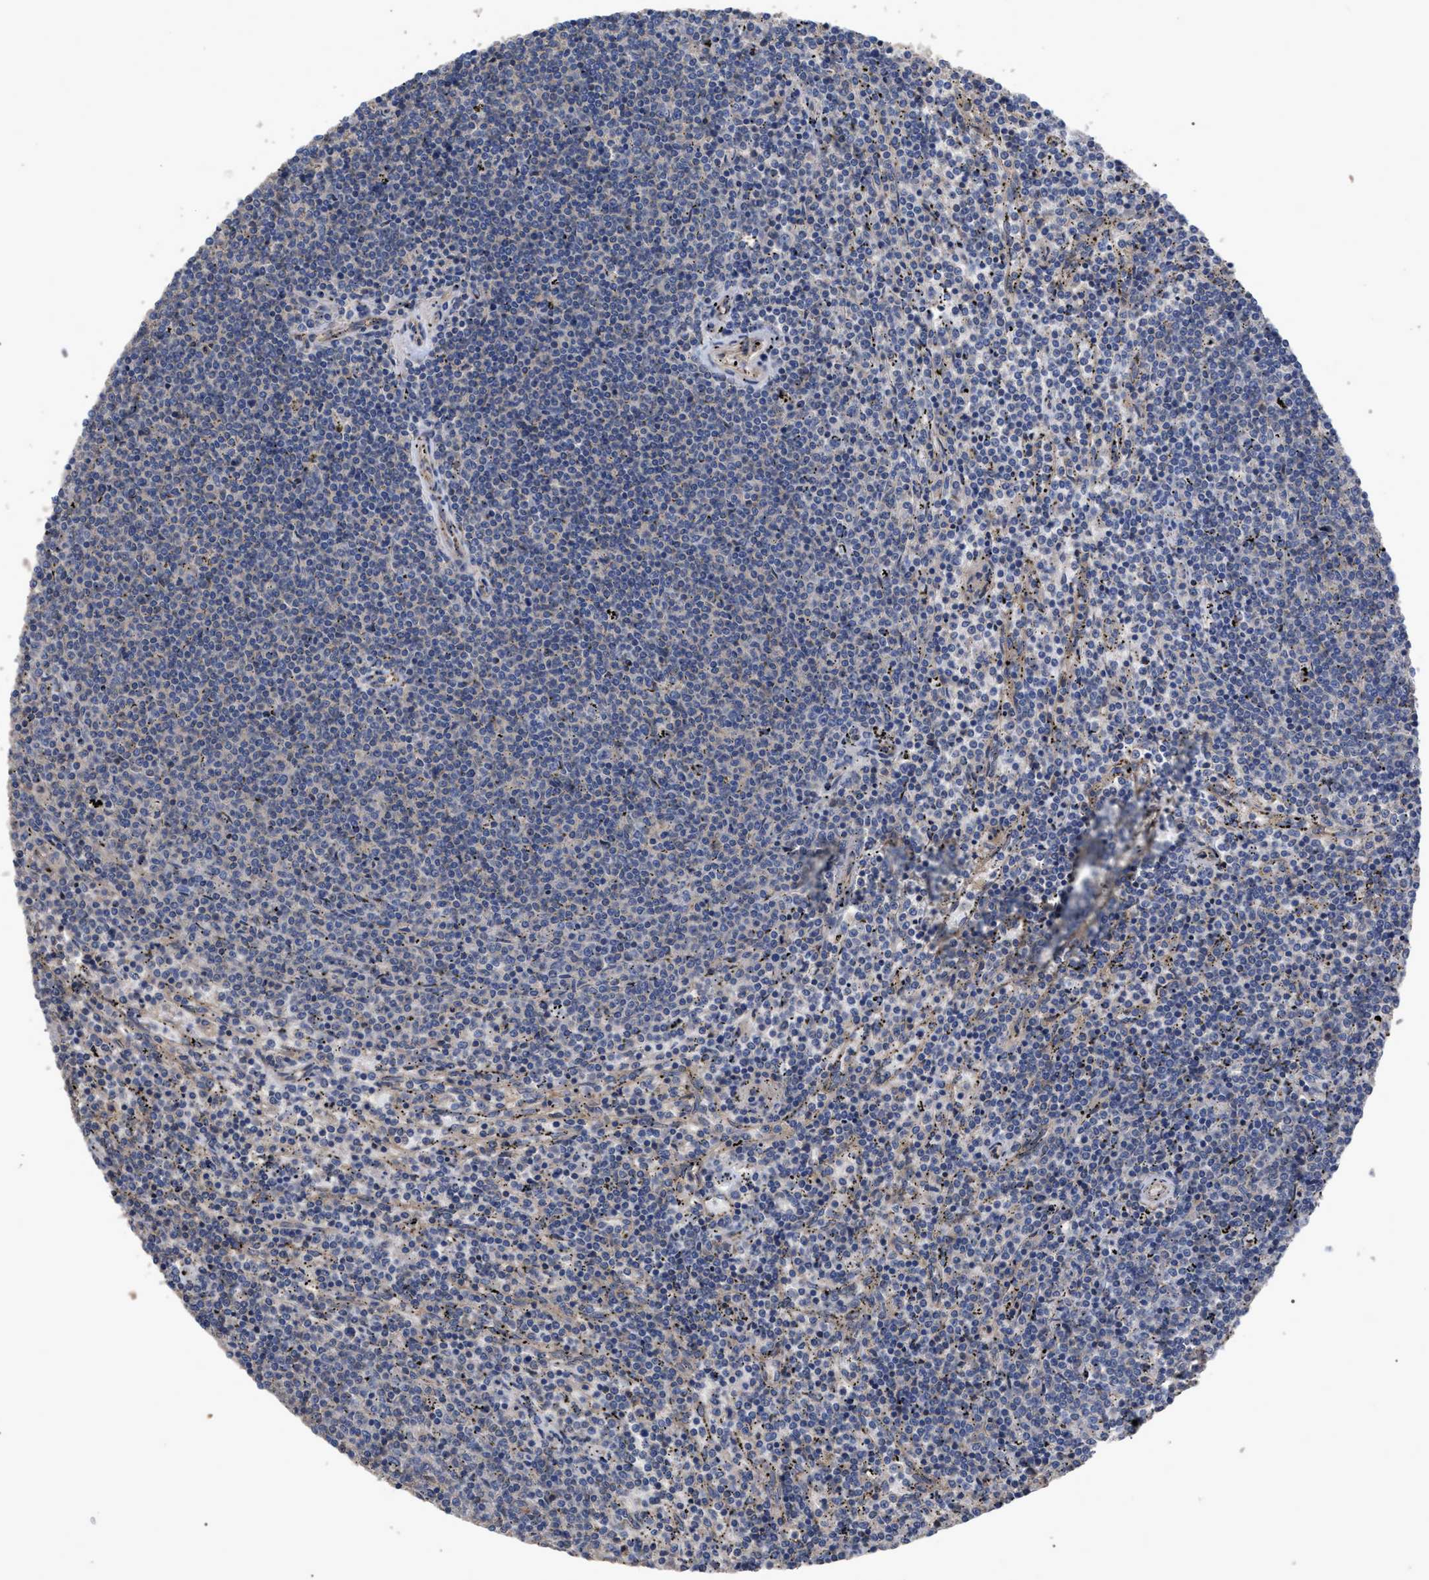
{"staining": {"intensity": "weak", "quantity": "<25%", "location": "cytoplasmic/membranous"}, "tissue": "lymphoma", "cell_type": "Tumor cells", "image_type": "cancer", "snomed": [{"axis": "morphology", "description": "Malignant lymphoma, non-Hodgkin's type, Low grade"}, {"axis": "topography", "description": "Spleen"}], "caption": "Immunohistochemistry (IHC) of human lymphoma shows no positivity in tumor cells.", "gene": "BTN2A1", "patient": {"sex": "female", "age": 50}}